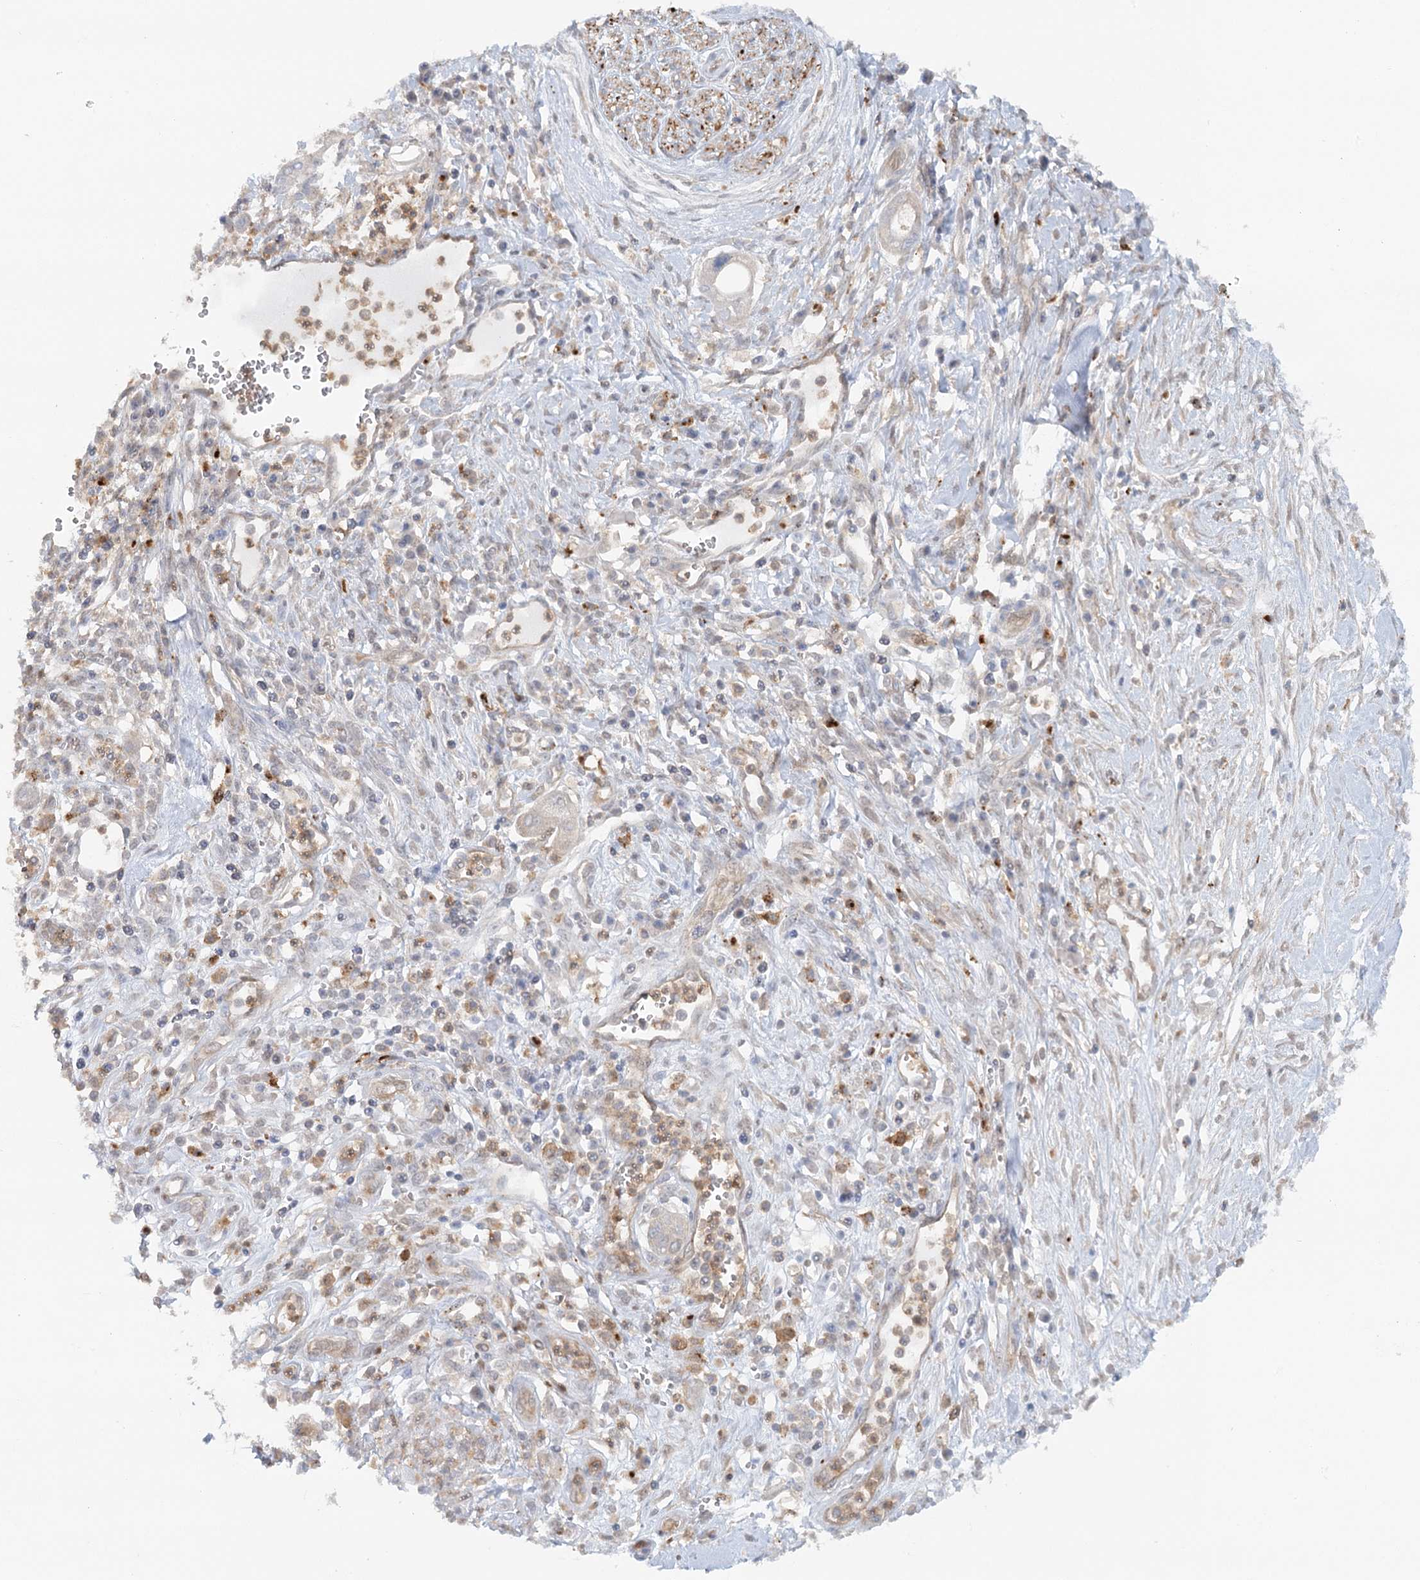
{"staining": {"intensity": "negative", "quantity": "none", "location": "none"}, "tissue": "pancreatic cancer", "cell_type": "Tumor cells", "image_type": "cancer", "snomed": [{"axis": "morphology", "description": "Adenocarcinoma, NOS"}, {"axis": "topography", "description": "Pancreas"}], "caption": "Tumor cells show no significant staining in pancreatic cancer (adenocarcinoma). (DAB (3,3'-diaminobenzidine) immunohistochemistry (IHC) visualized using brightfield microscopy, high magnification).", "gene": "GBE1", "patient": {"sex": "male", "age": 68}}